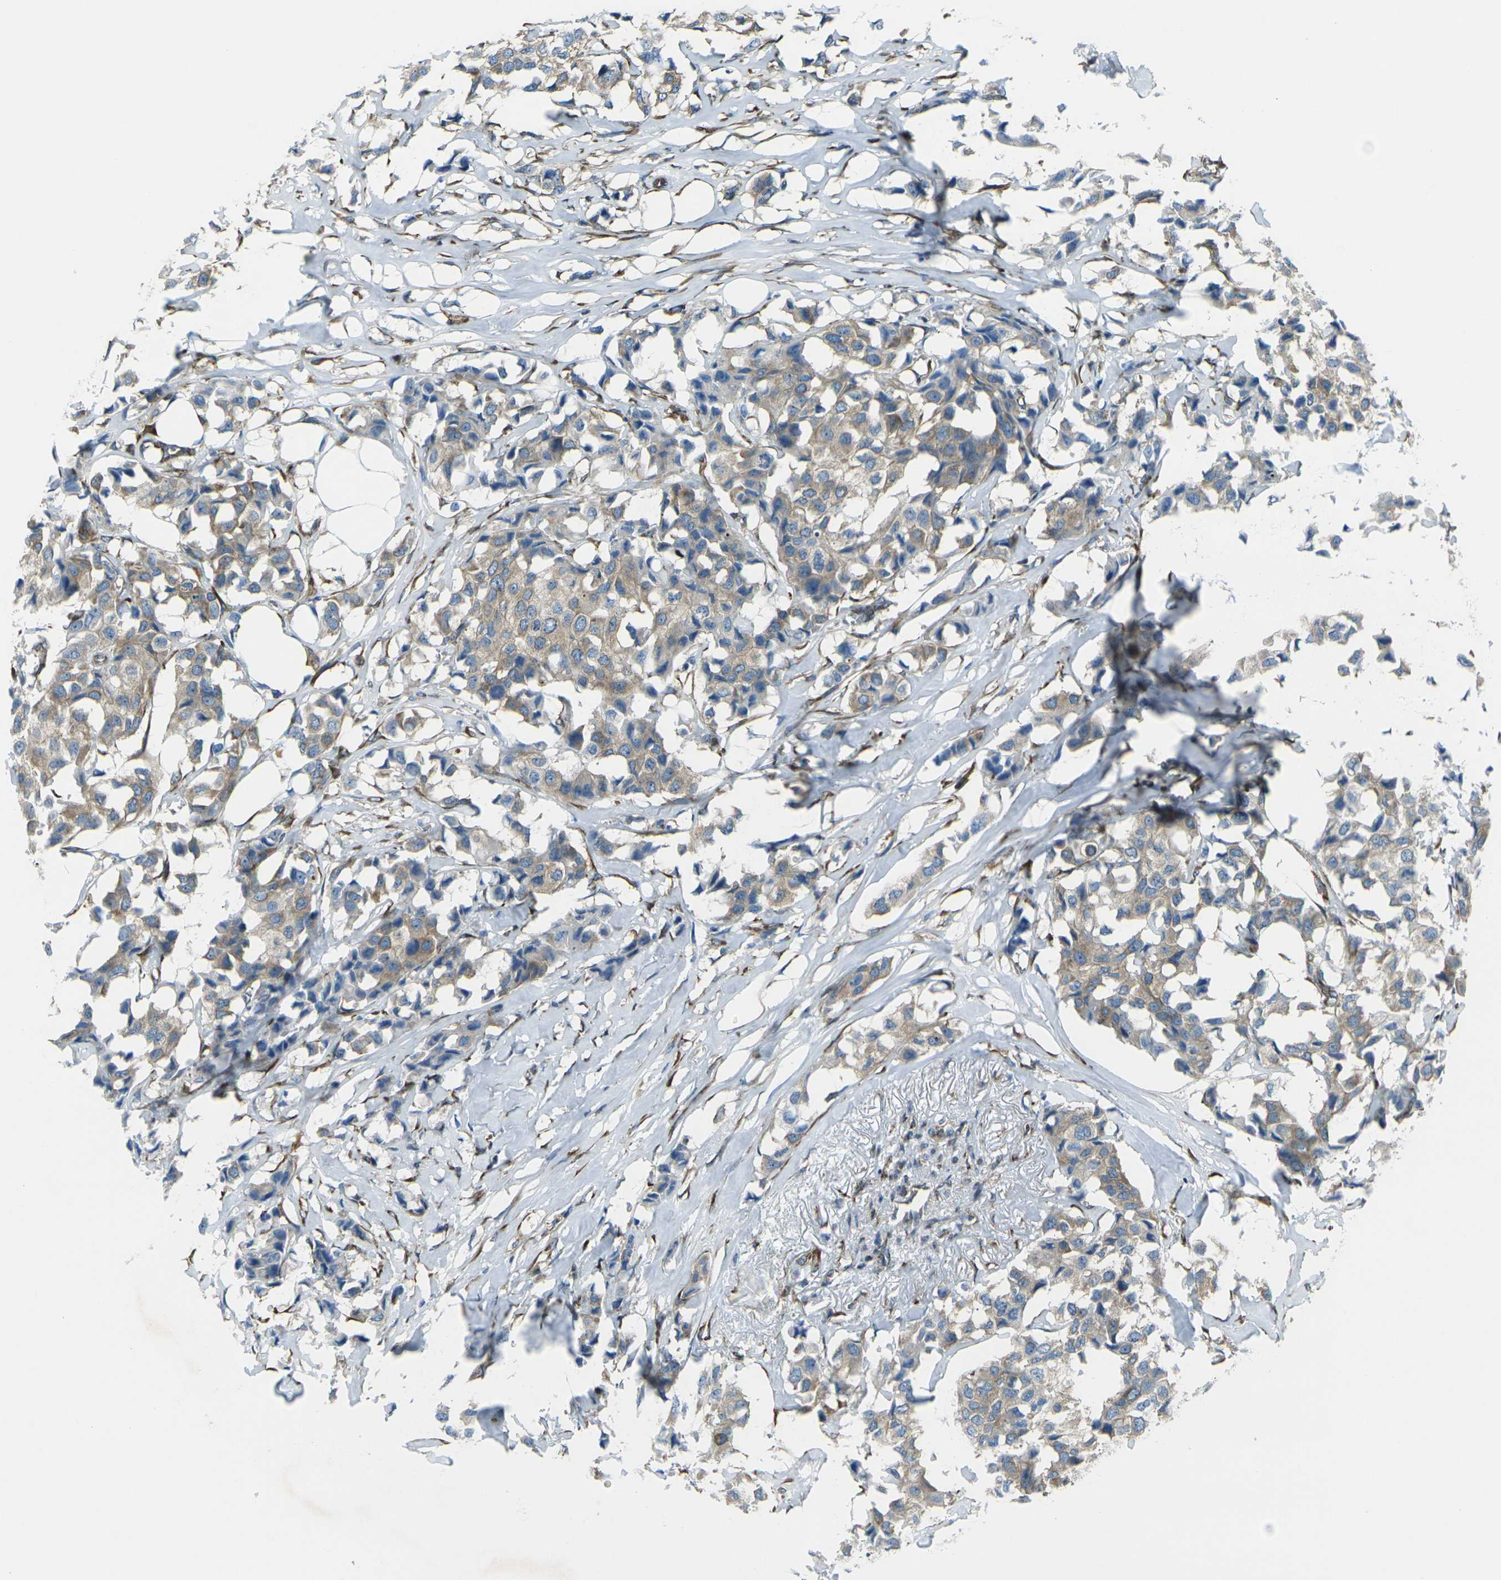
{"staining": {"intensity": "weak", "quantity": ">75%", "location": "cytoplasmic/membranous"}, "tissue": "breast cancer", "cell_type": "Tumor cells", "image_type": "cancer", "snomed": [{"axis": "morphology", "description": "Duct carcinoma"}, {"axis": "topography", "description": "Breast"}], "caption": "A photomicrograph of intraductal carcinoma (breast) stained for a protein shows weak cytoplasmic/membranous brown staining in tumor cells.", "gene": "CELSR2", "patient": {"sex": "female", "age": 80}}